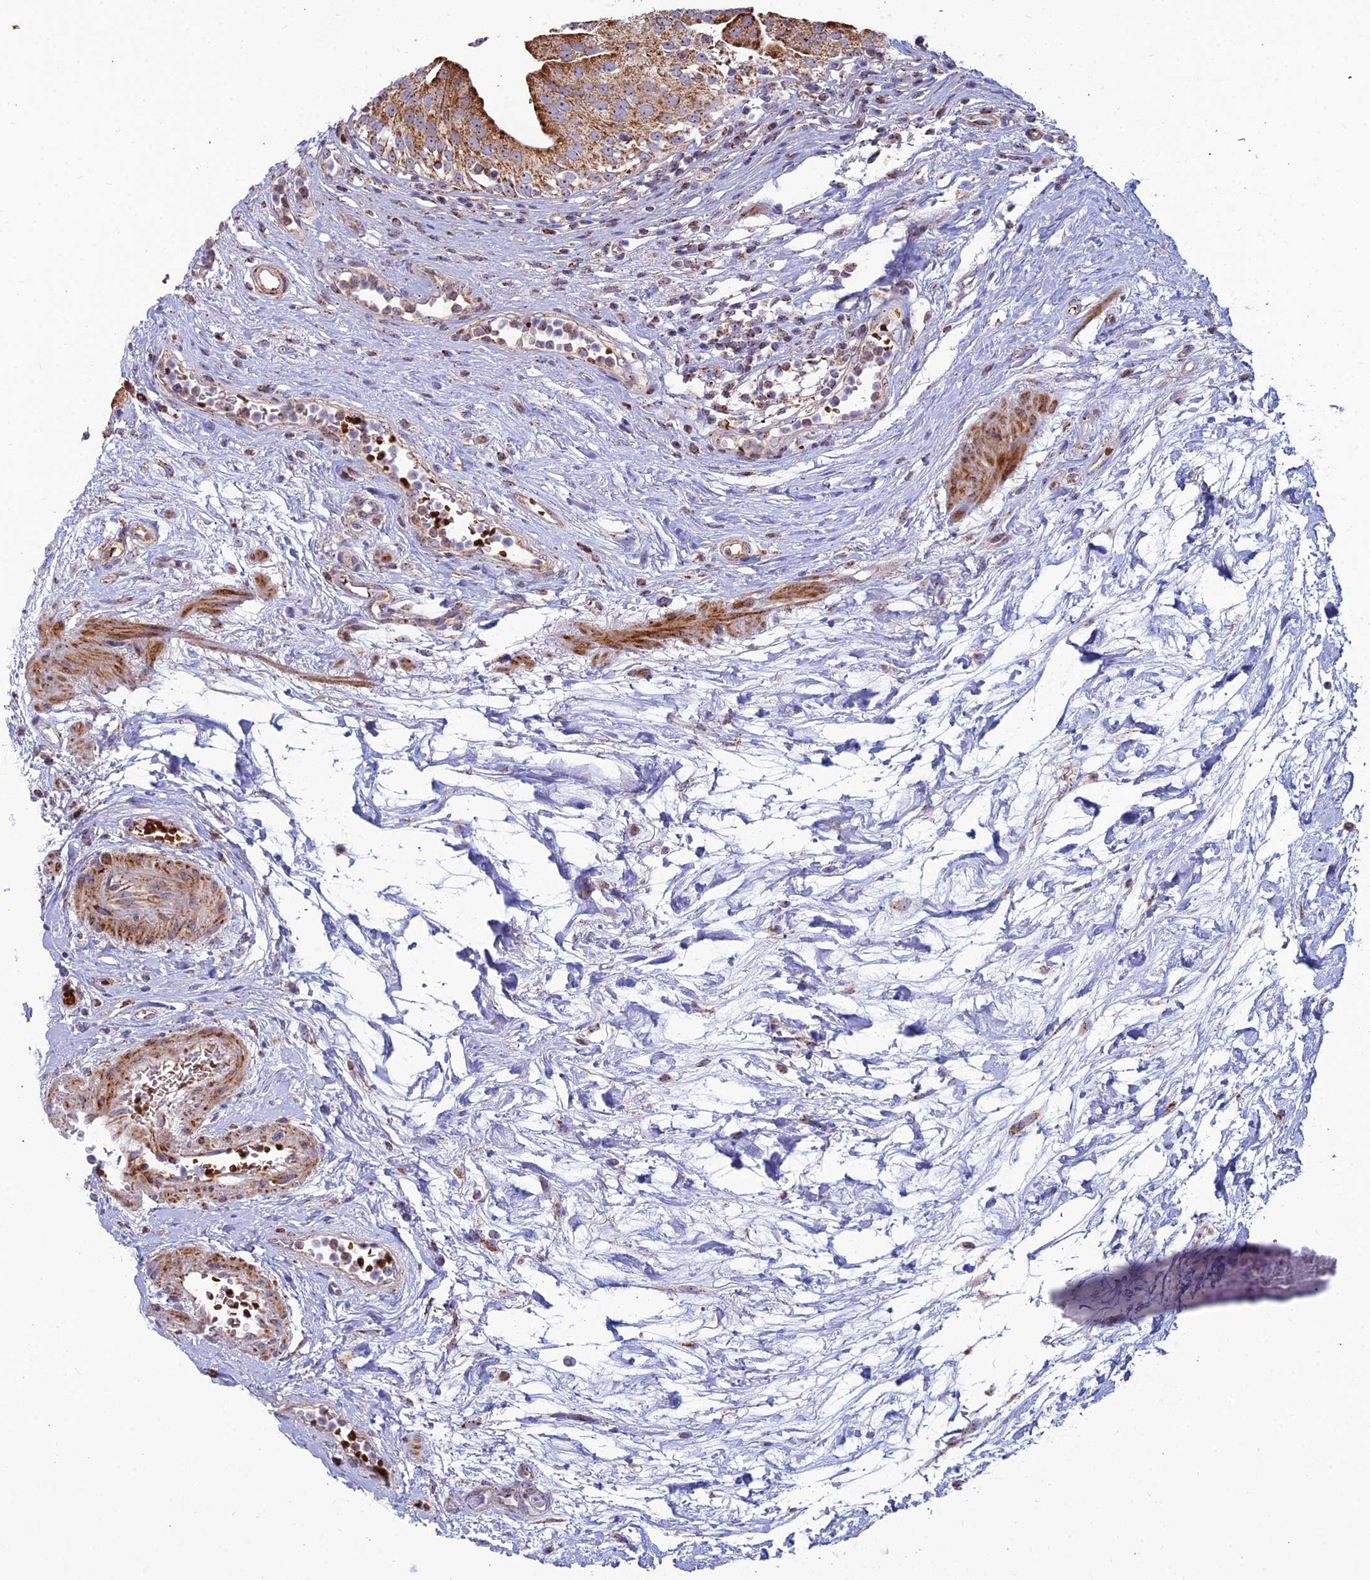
{"staining": {"intensity": "moderate", "quantity": "25%-75%", "location": "cytoplasmic/membranous"}, "tissue": "urinary bladder", "cell_type": "Urothelial cells", "image_type": "normal", "snomed": [{"axis": "morphology", "description": "Normal tissue, NOS"}, {"axis": "morphology", "description": "Inflammation, NOS"}, {"axis": "topography", "description": "Urinary bladder"}], "caption": "Benign urinary bladder was stained to show a protein in brown. There is medium levels of moderate cytoplasmic/membranous staining in approximately 25%-75% of urothelial cells. The staining was performed using DAB (3,3'-diaminobenzidine), with brown indicating positive protein expression. Nuclei are stained blue with hematoxylin.", "gene": "SLC35F4", "patient": {"sex": "male", "age": 63}}